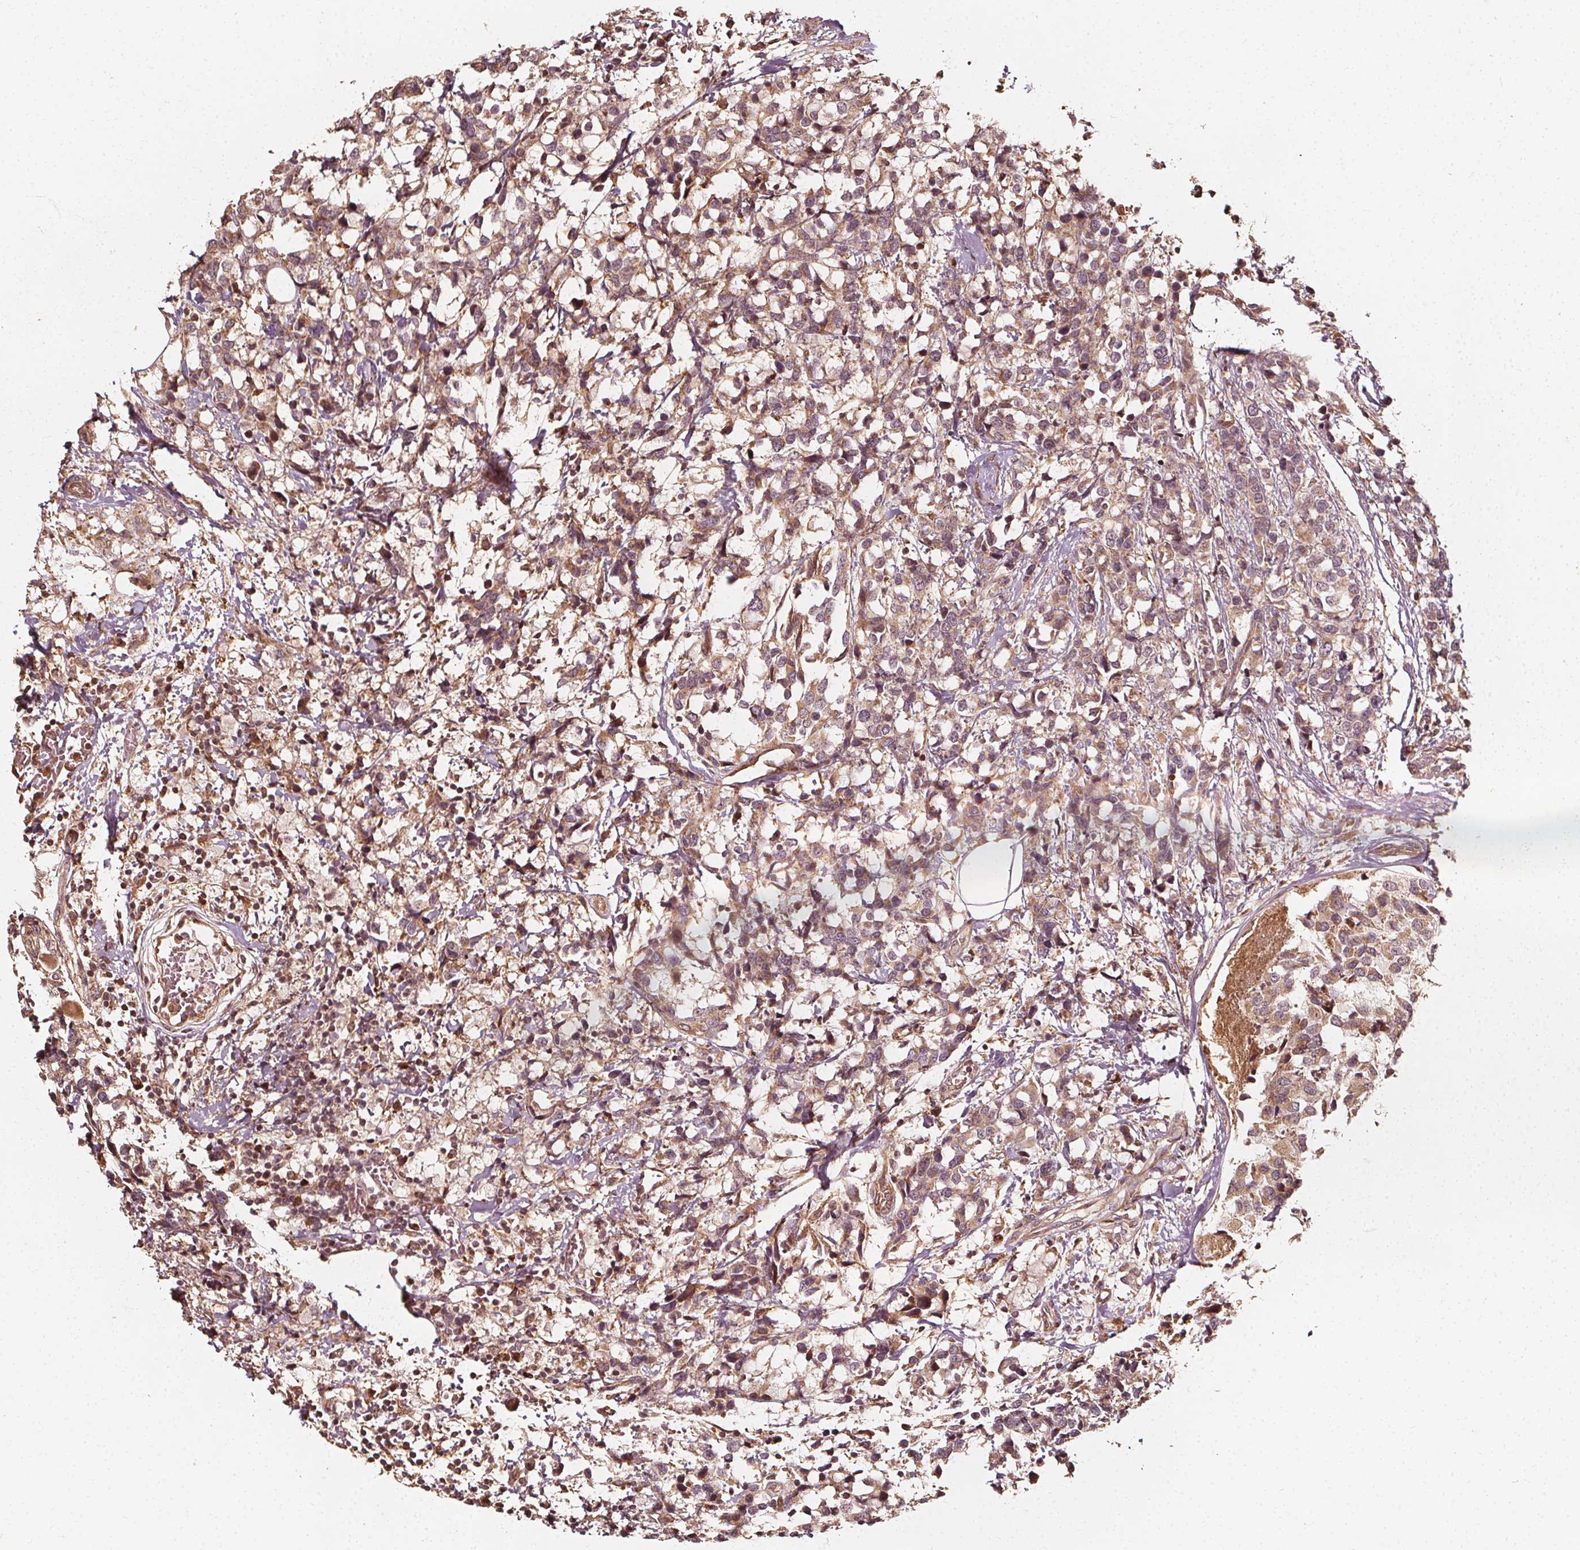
{"staining": {"intensity": "weak", "quantity": ">75%", "location": "cytoplasmic/membranous"}, "tissue": "breast cancer", "cell_type": "Tumor cells", "image_type": "cancer", "snomed": [{"axis": "morphology", "description": "Lobular carcinoma"}, {"axis": "topography", "description": "Breast"}], "caption": "Human breast cancer stained for a protein (brown) shows weak cytoplasmic/membranous positive expression in approximately >75% of tumor cells.", "gene": "NPC1", "patient": {"sex": "female", "age": 59}}